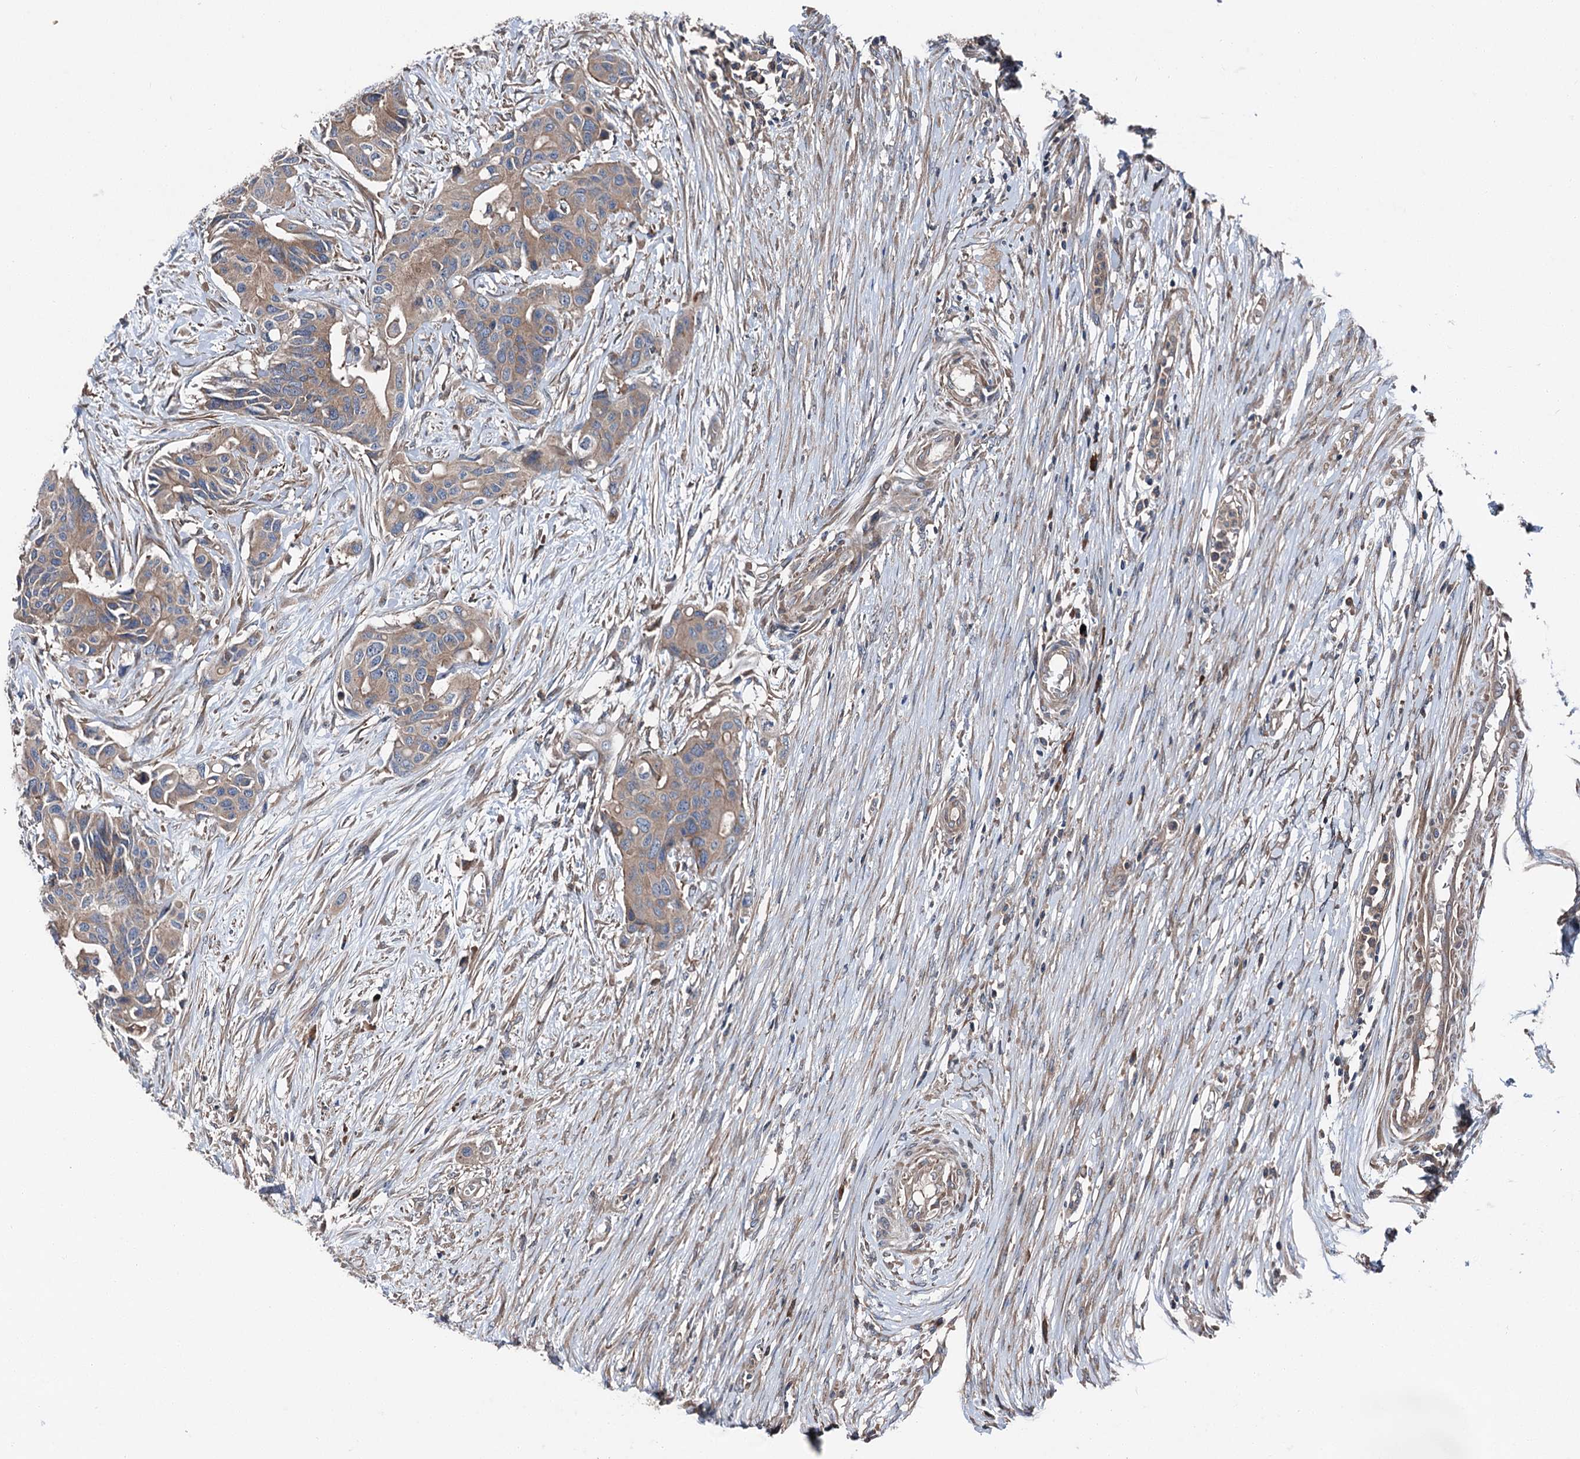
{"staining": {"intensity": "weak", "quantity": ">75%", "location": "cytoplasmic/membranous"}, "tissue": "colorectal cancer", "cell_type": "Tumor cells", "image_type": "cancer", "snomed": [{"axis": "morphology", "description": "Adenocarcinoma, NOS"}, {"axis": "topography", "description": "Colon"}], "caption": "The immunohistochemical stain labels weak cytoplasmic/membranous staining in tumor cells of adenocarcinoma (colorectal) tissue.", "gene": "SLC22A25", "patient": {"sex": "male", "age": 77}}